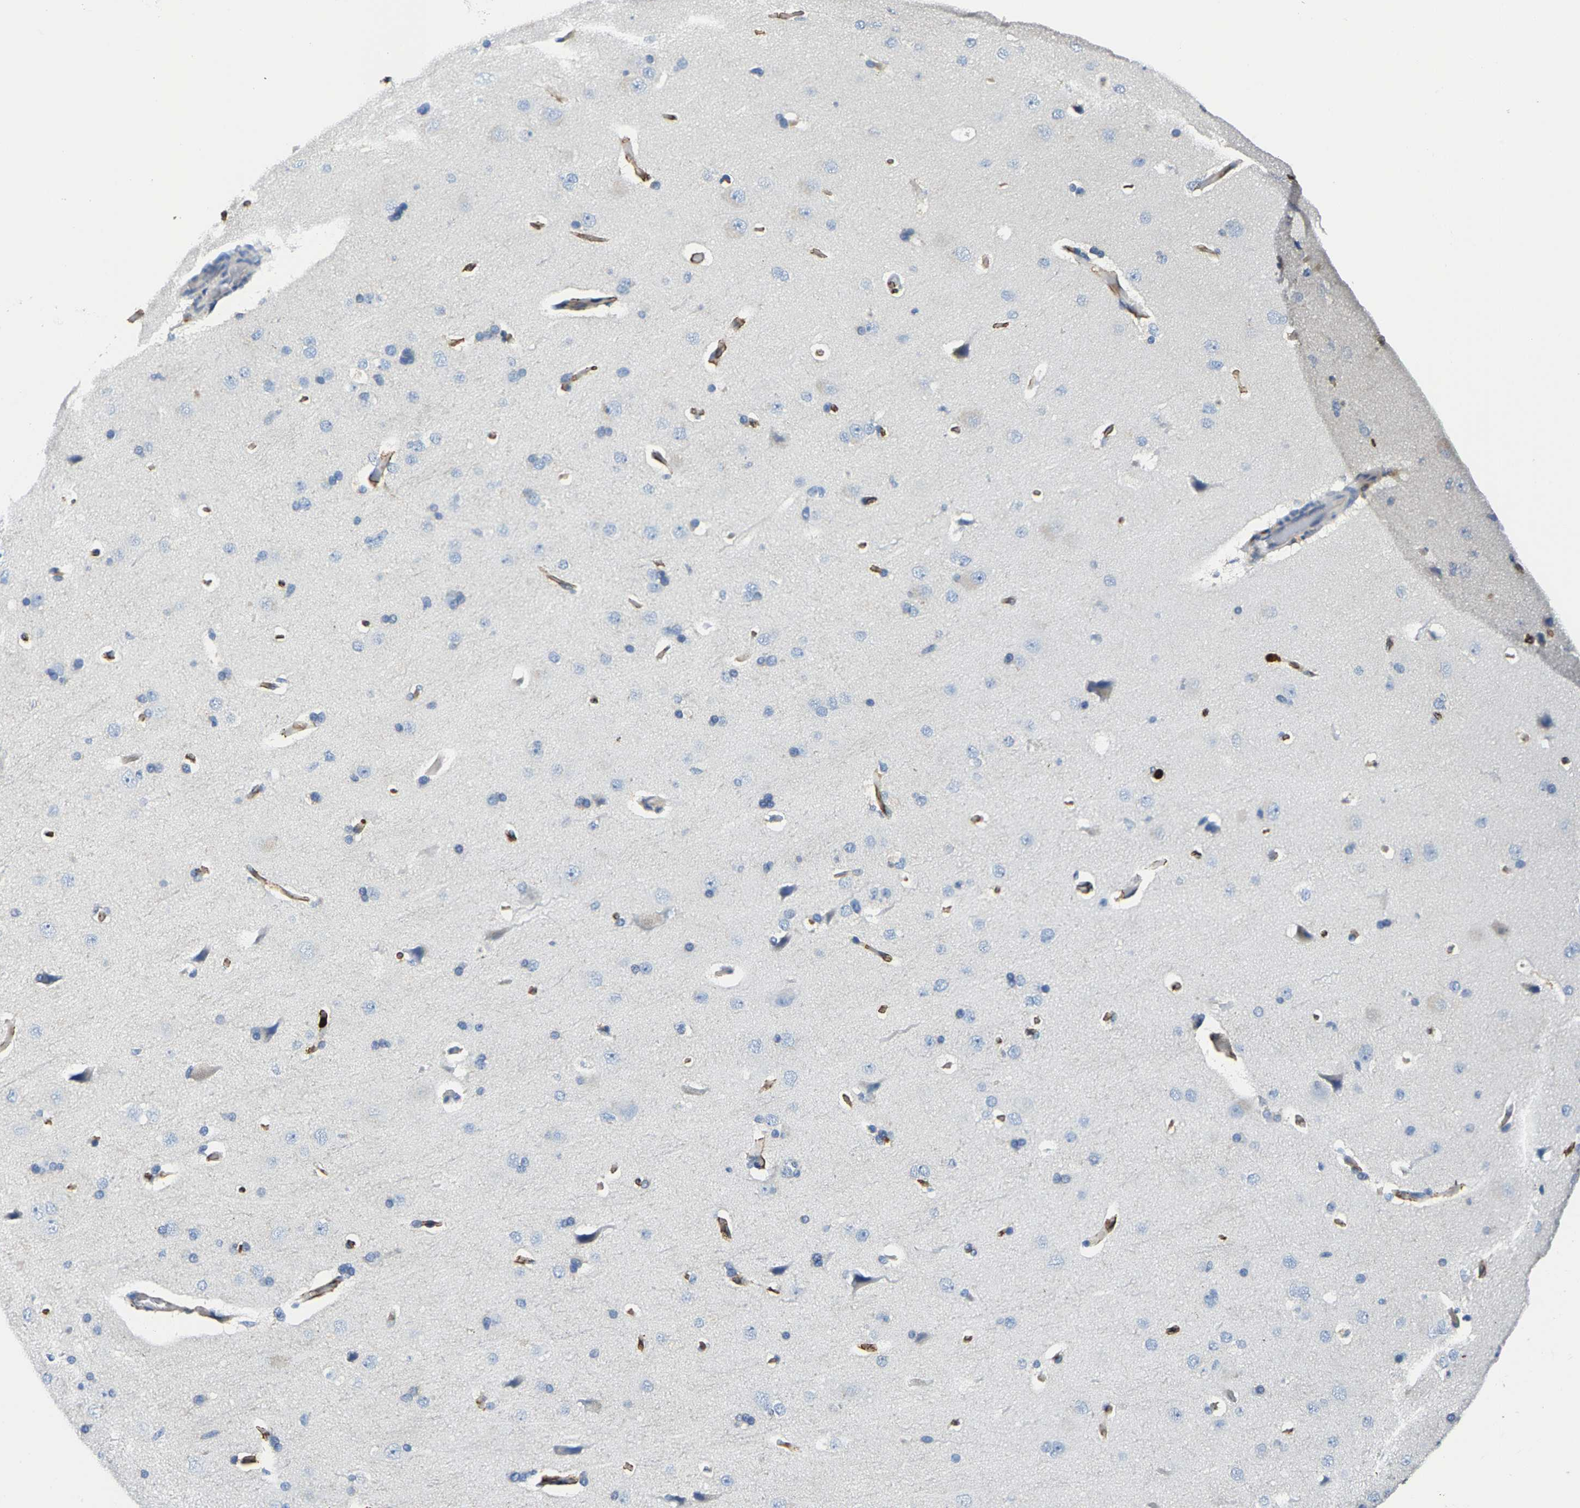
{"staining": {"intensity": "strong", "quantity": ">75%", "location": "cytoplasmic/membranous"}, "tissue": "cerebral cortex", "cell_type": "Endothelial cells", "image_type": "normal", "snomed": [{"axis": "morphology", "description": "Normal tissue, NOS"}, {"axis": "topography", "description": "Cerebral cortex"}], "caption": "The immunohistochemical stain labels strong cytoplasmic/membranous staining in endothelial cells of benign cerebral cortex.", "gene": "TRAF6", "patient": {"sex": "male", "age": 62}}